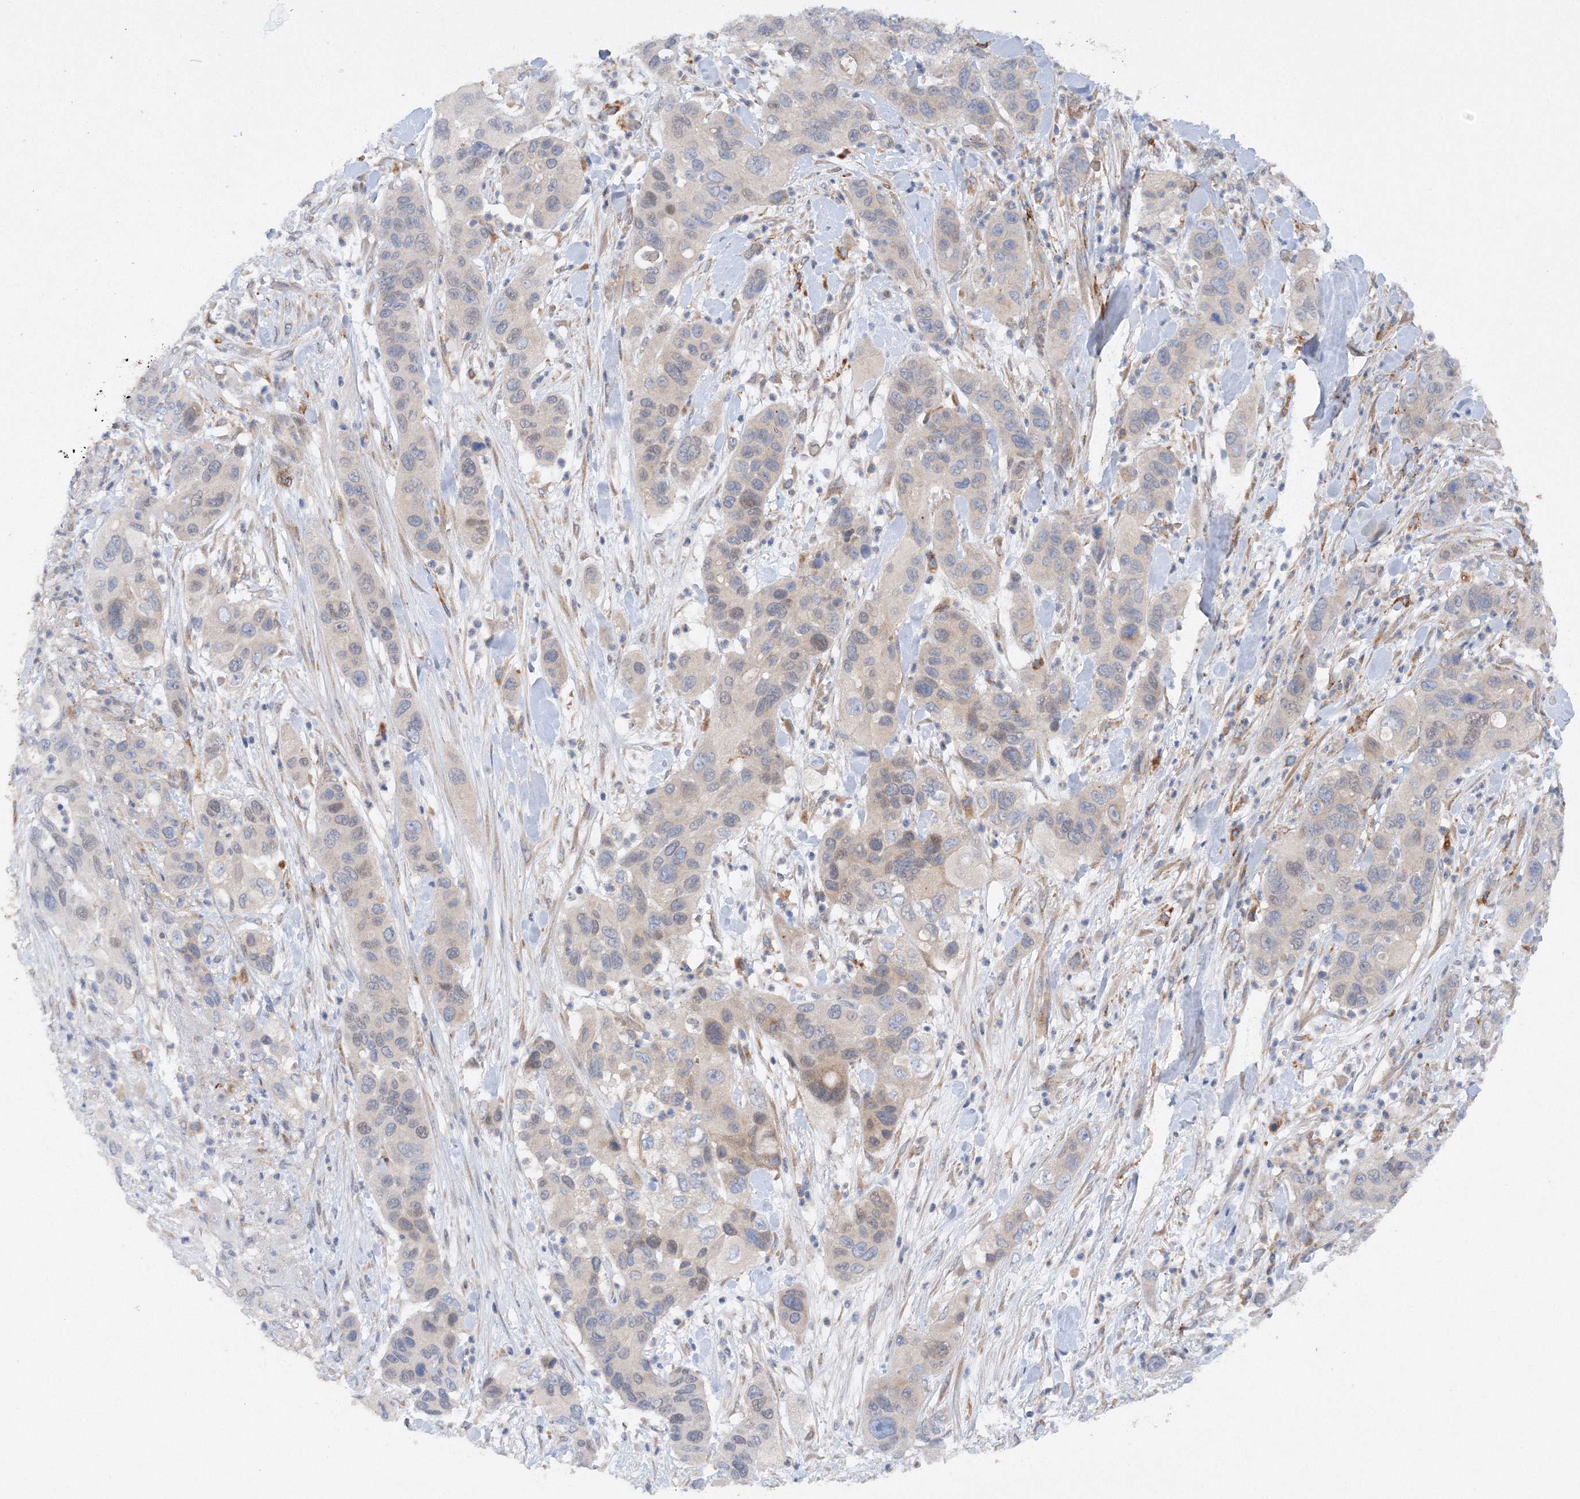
{"staining": {"intensity": "weak", "quantity": "<25%", "location": "cytoplasmic/membranous"}, "tissue": "pancreatic cancer", "cell_type": "Tumor cells", "image_type": "cancer", "snomed": [{"axis": "morphology", "description": "Adenocarcinoma, NOS"}, {"axis": "topography", "description": "Pancreas"}], "caption": "Micrograph shows no protein staining in tumor cells of pancreatic cancer tissue.", "gene": "SLC36A1", "patient": {"sex": "female", "age": 71}}